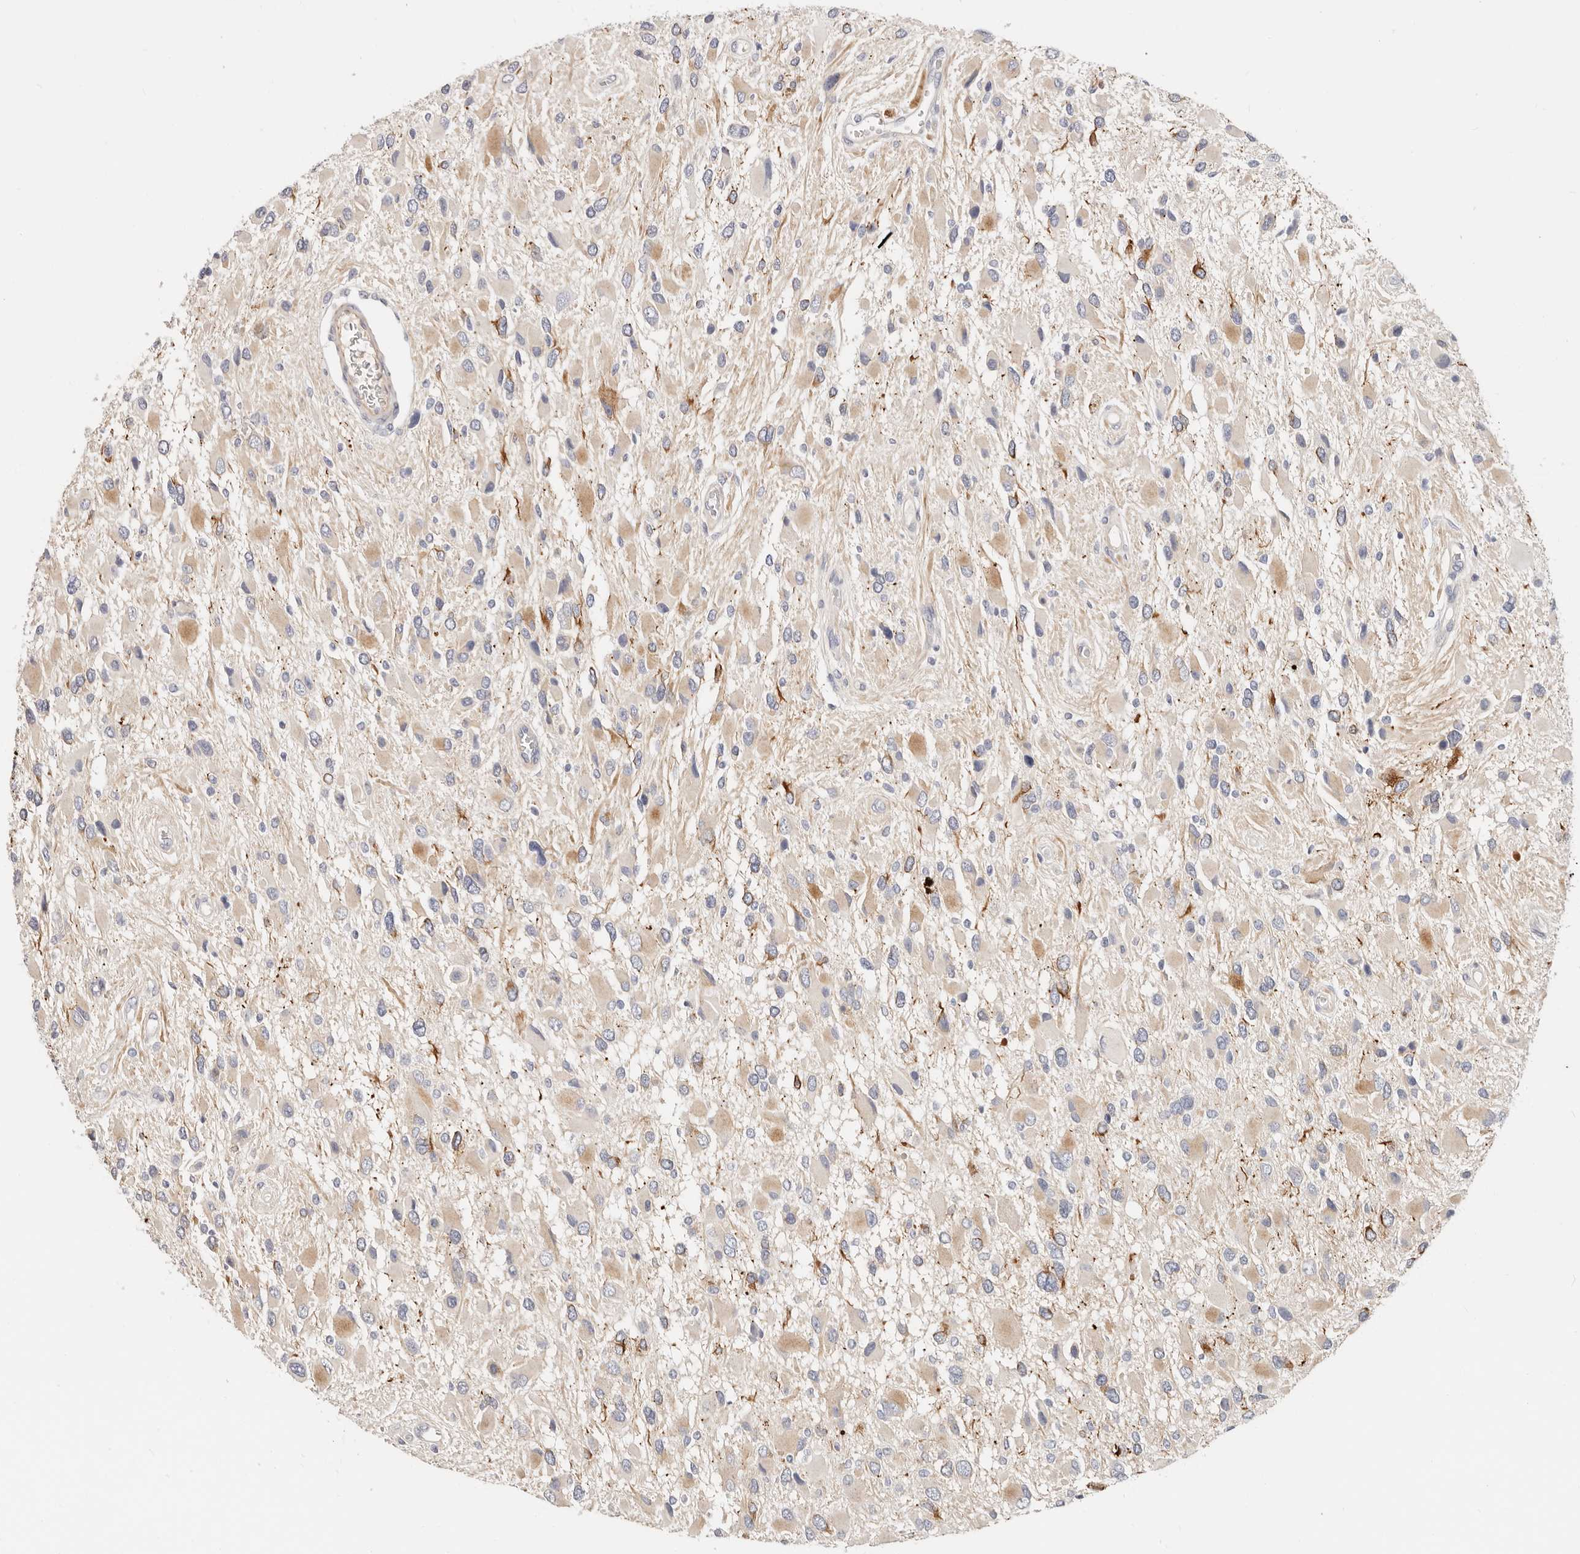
{"staining": {"intensity": "moderate", "quantity": "25%-75%", "location": "cytoplasmic/membranous"}, "tissue": "glioma", "cell_type": "Tumor cells", "image_type": "cancer", "snomed": [{"axis": "morphology", "description": "Glioma, malignant, High grade"}, {"axis": "topography", "description": "Brain"}], "caption": "Protein expression analysis of human glioma reveals moderate cytoplasmic/membranous staining in approximately 25%-75% of tumor cells.", "gene": "ZRANB1", "patient": {"sex": "male", "age": 53}}